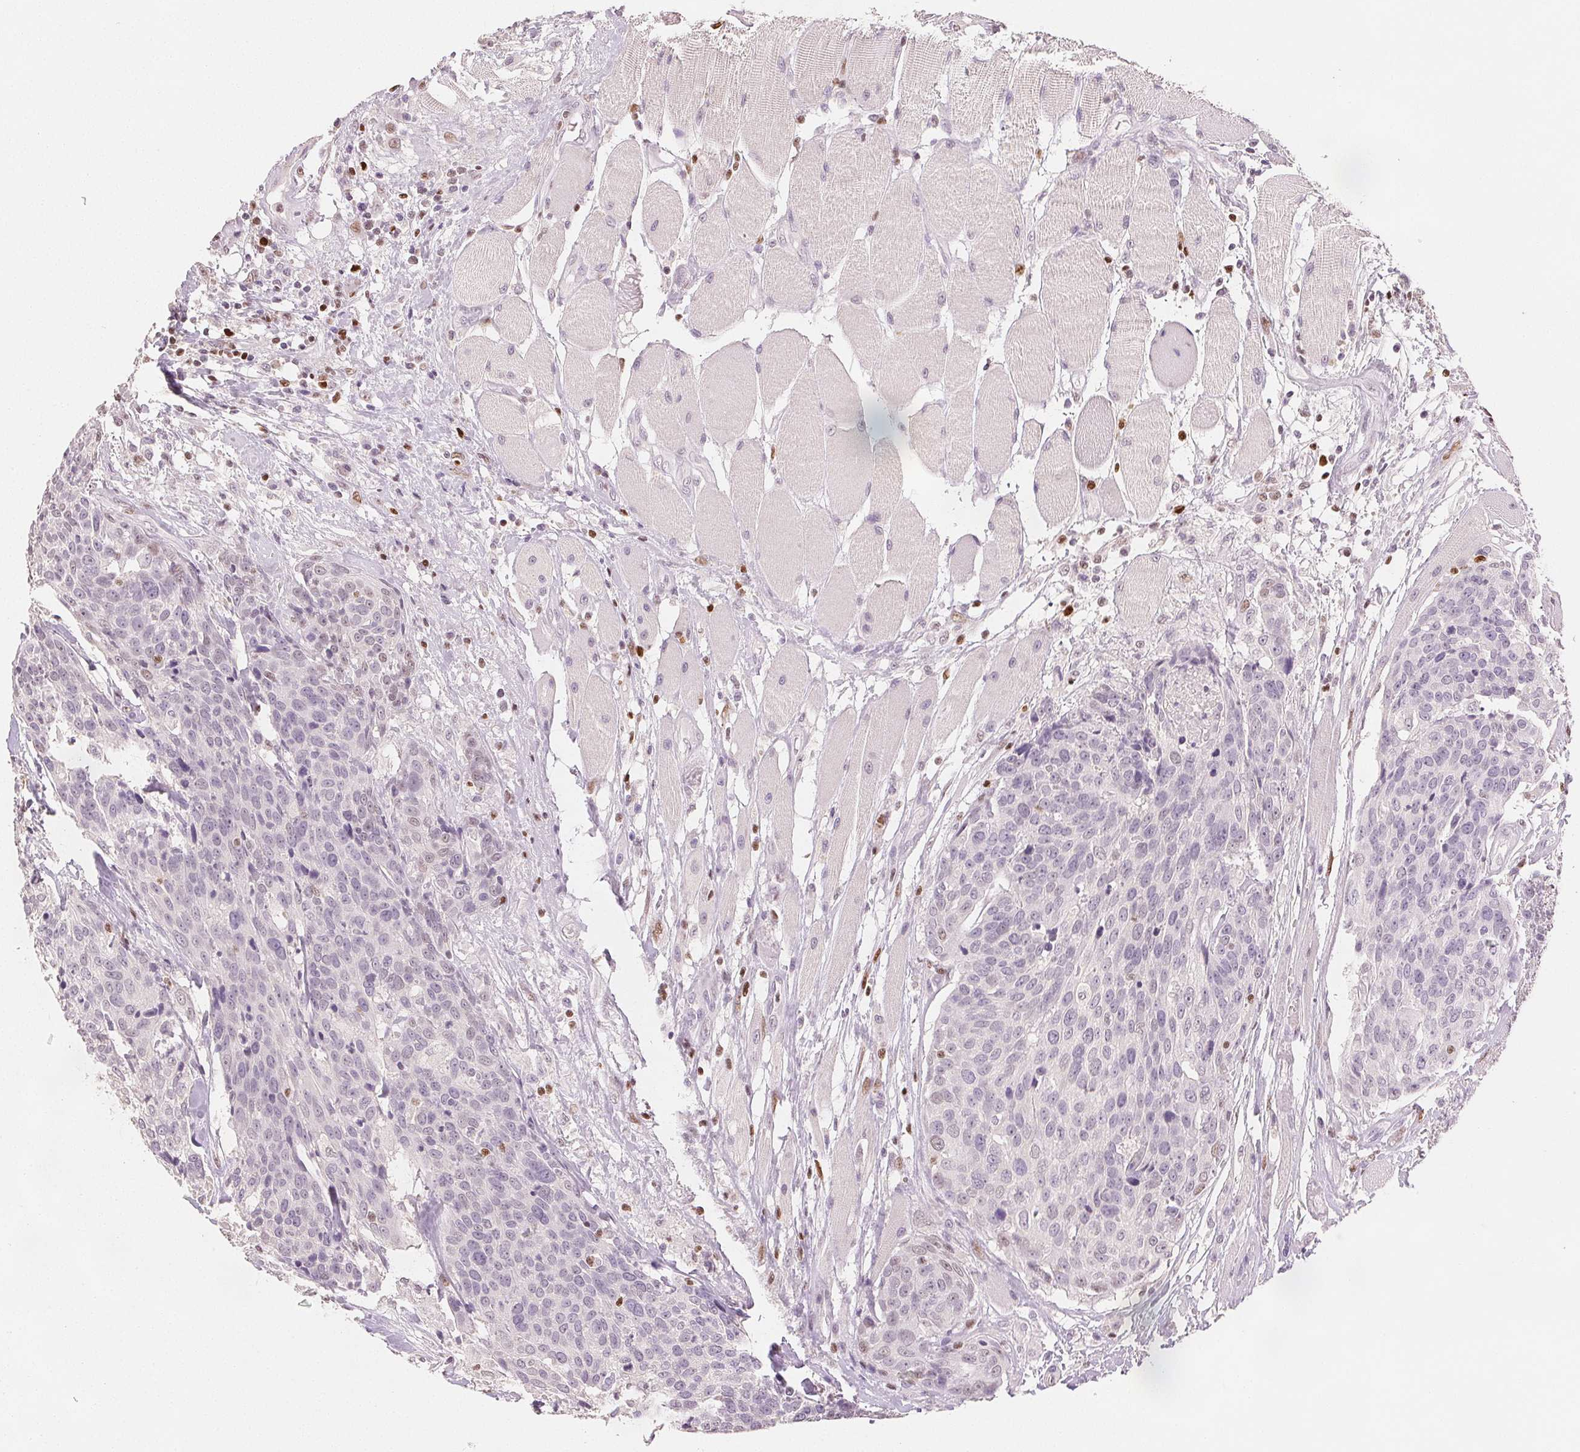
{"staining": {"intensity": "negative", "quantity": "none", "location": "none"}, "tissue": "head and neck cancer", "cell_type": "Tumor cells", "image_type": "cancer", "snomed": [{"axis": "morphology", "description": "Squamous cell carcinoma, NOS"}, {"axis": "topography", "description": "Oral tissue"}, {"axis": "topography", "description": "Head-Neck"}], "caption": "Immunohistochemistry (IHC) of human head and neck cancer reveals no positivity in tumor cells. (Stains: DAB IHC with hematoxylin counter stain, Microscopy: brightfield microscopy at high magnification).", "gene": "RUNX2", "patient": {"sex": "male", "age": 64}}